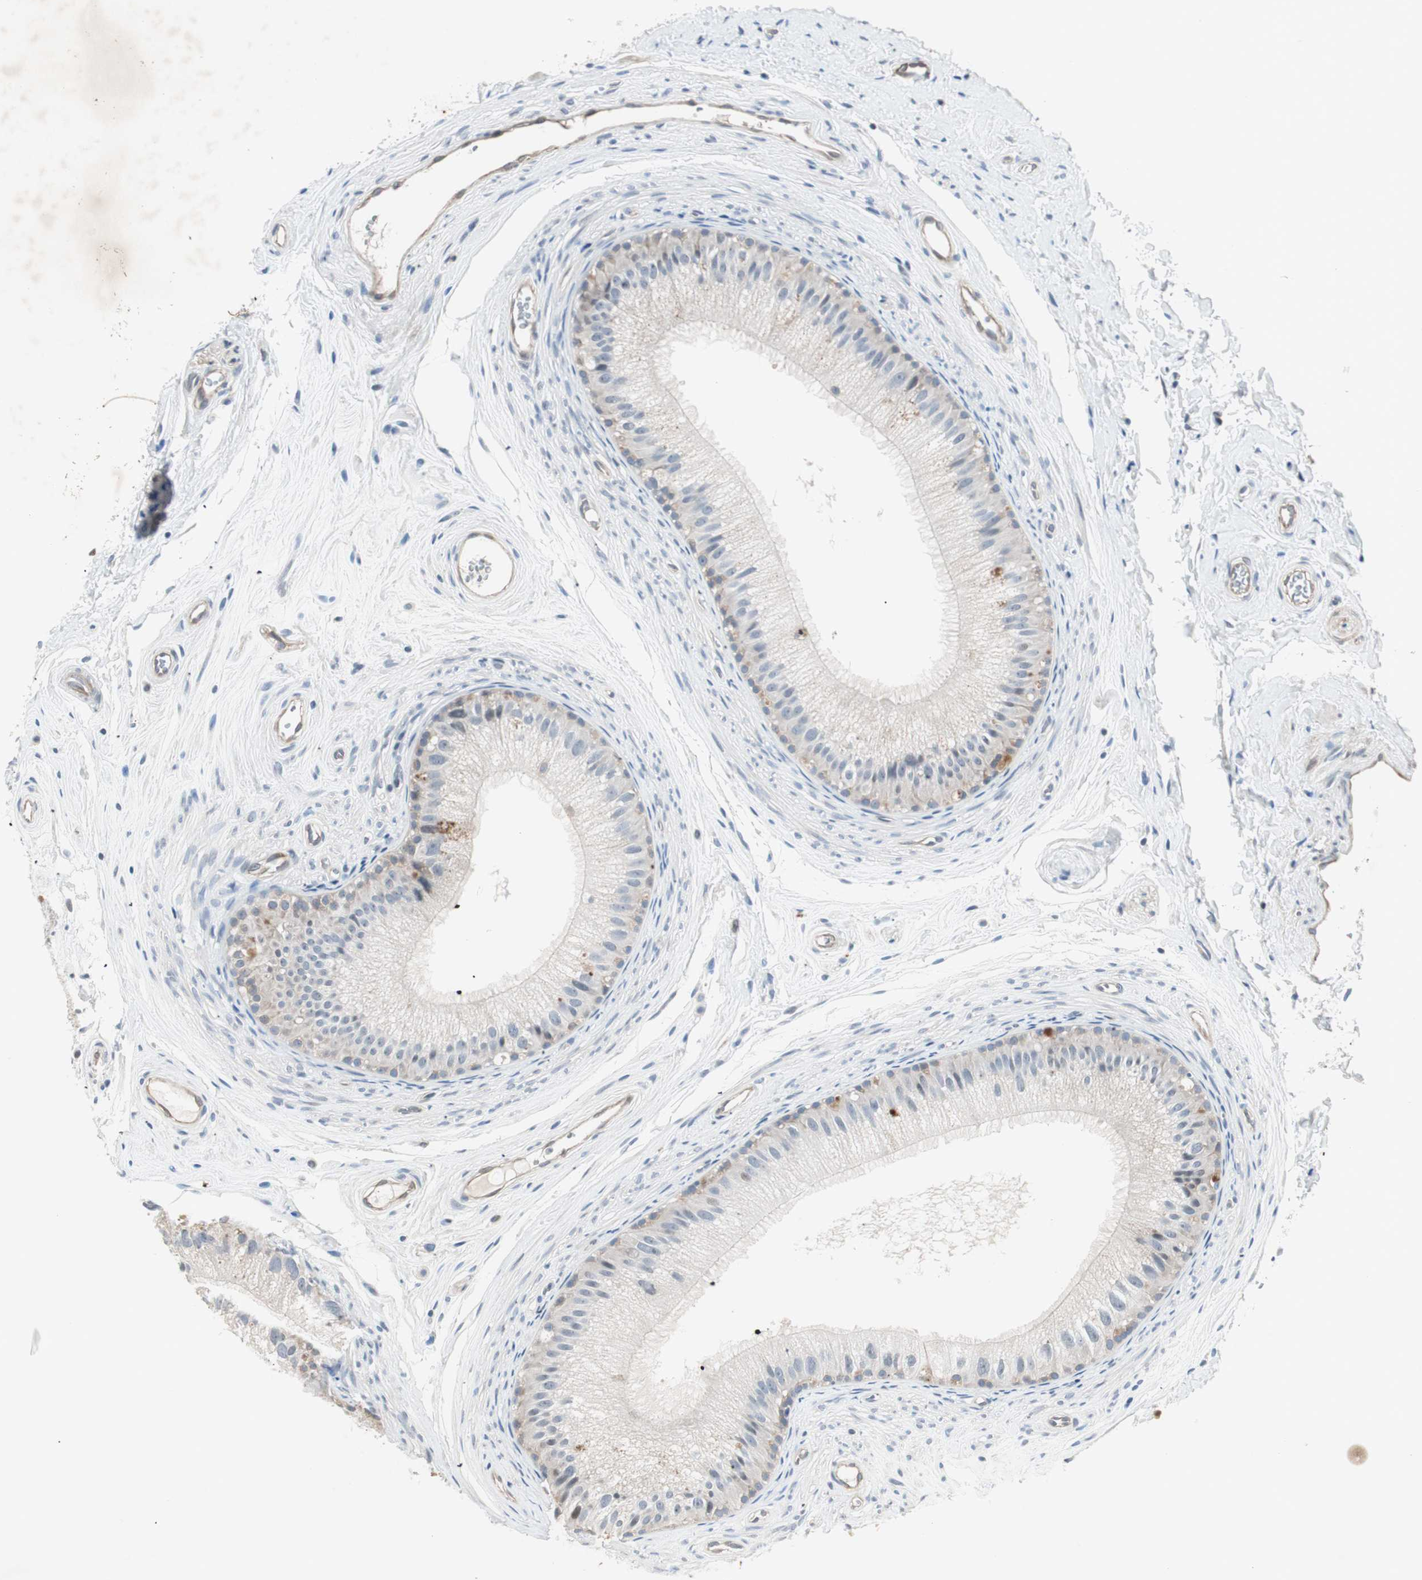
{"staining": {"intensity": "weak", "quantity": "25%-75%", "location": "cytoplasmic/membranous"}, "tissue": "epididymis", "cell_type": "Glandular cells", "image_type": "normal", "snomed": [{"axis": "morphology", "description": "Normal tissue, NOS"}, {"axis": "topography", "description": "Epididymis"}], "caption": "Immunohistochemical staining of normal epididymis displays weak cytoplasmic/membranous protein staining in approximately 25%-75% of glandular cells. (DAB (3,3'-diaminobenzidine) = brown stain, brightfield microscopy at high magnification).", "gene": "ITGB4", "patient": {"sex": "male", "age": 56}}